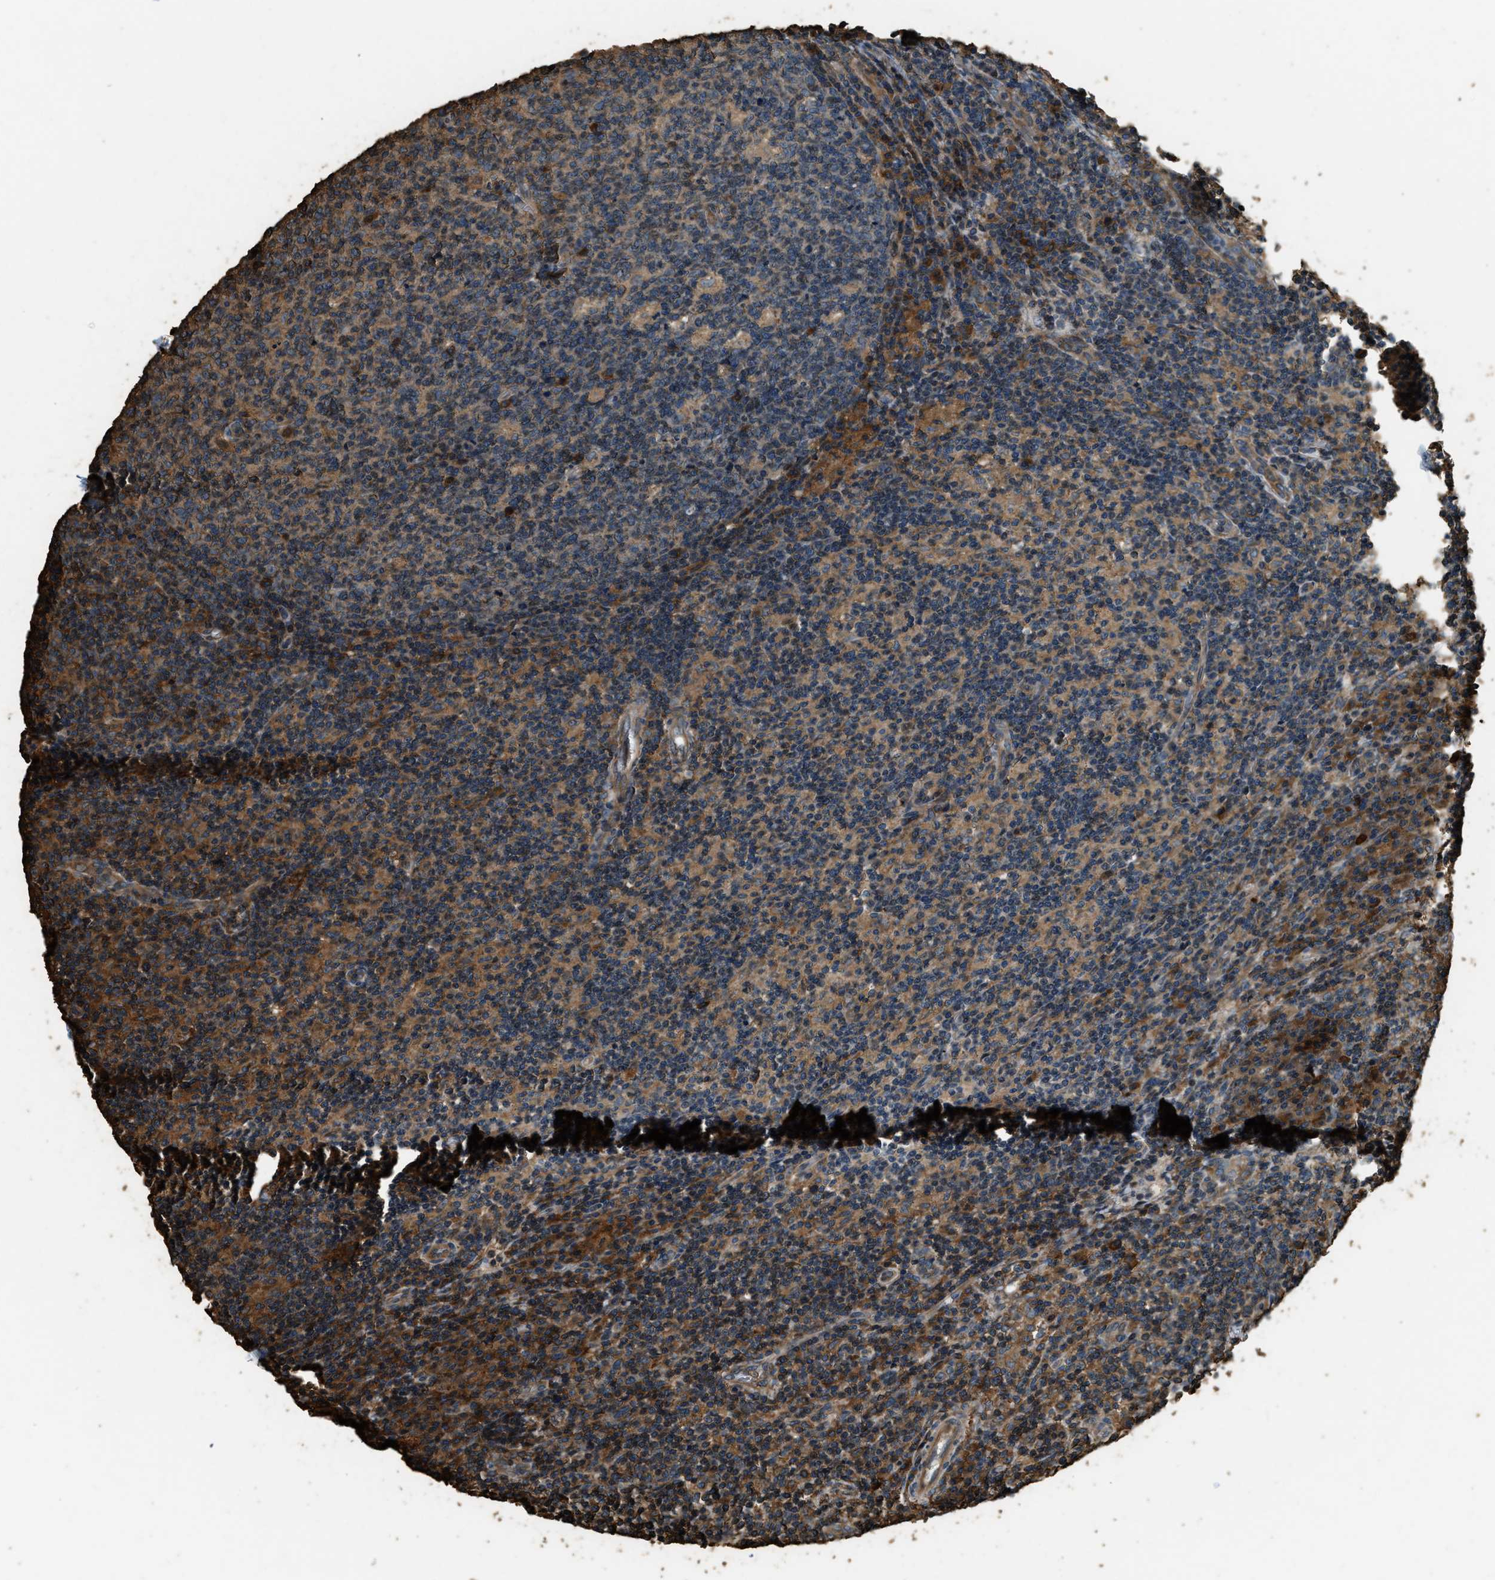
{"staining": {"intensity": "weak", "quantity": "25%-75%", "location": "cytoplasmic/membranous"}, "tissue": "lymph node", "cell_type": "Germinal center cells", "image_type": "normal", "snomed": [{"axis": "morphology", "description": "Normal tissue, NOS"}, {"axis": "morphology", "description": "Inflammation, NOS"}, {"axis": "topography", "description": "Lymph node"}], "caption": "Human lymph node stained for a protein (brown) shows weak cytoplasmic/membranous positive staining in about 25%-75% of germinal center cells.", "gene": "ERGIC1", "patient": {"sex": "male", "age": 55}}